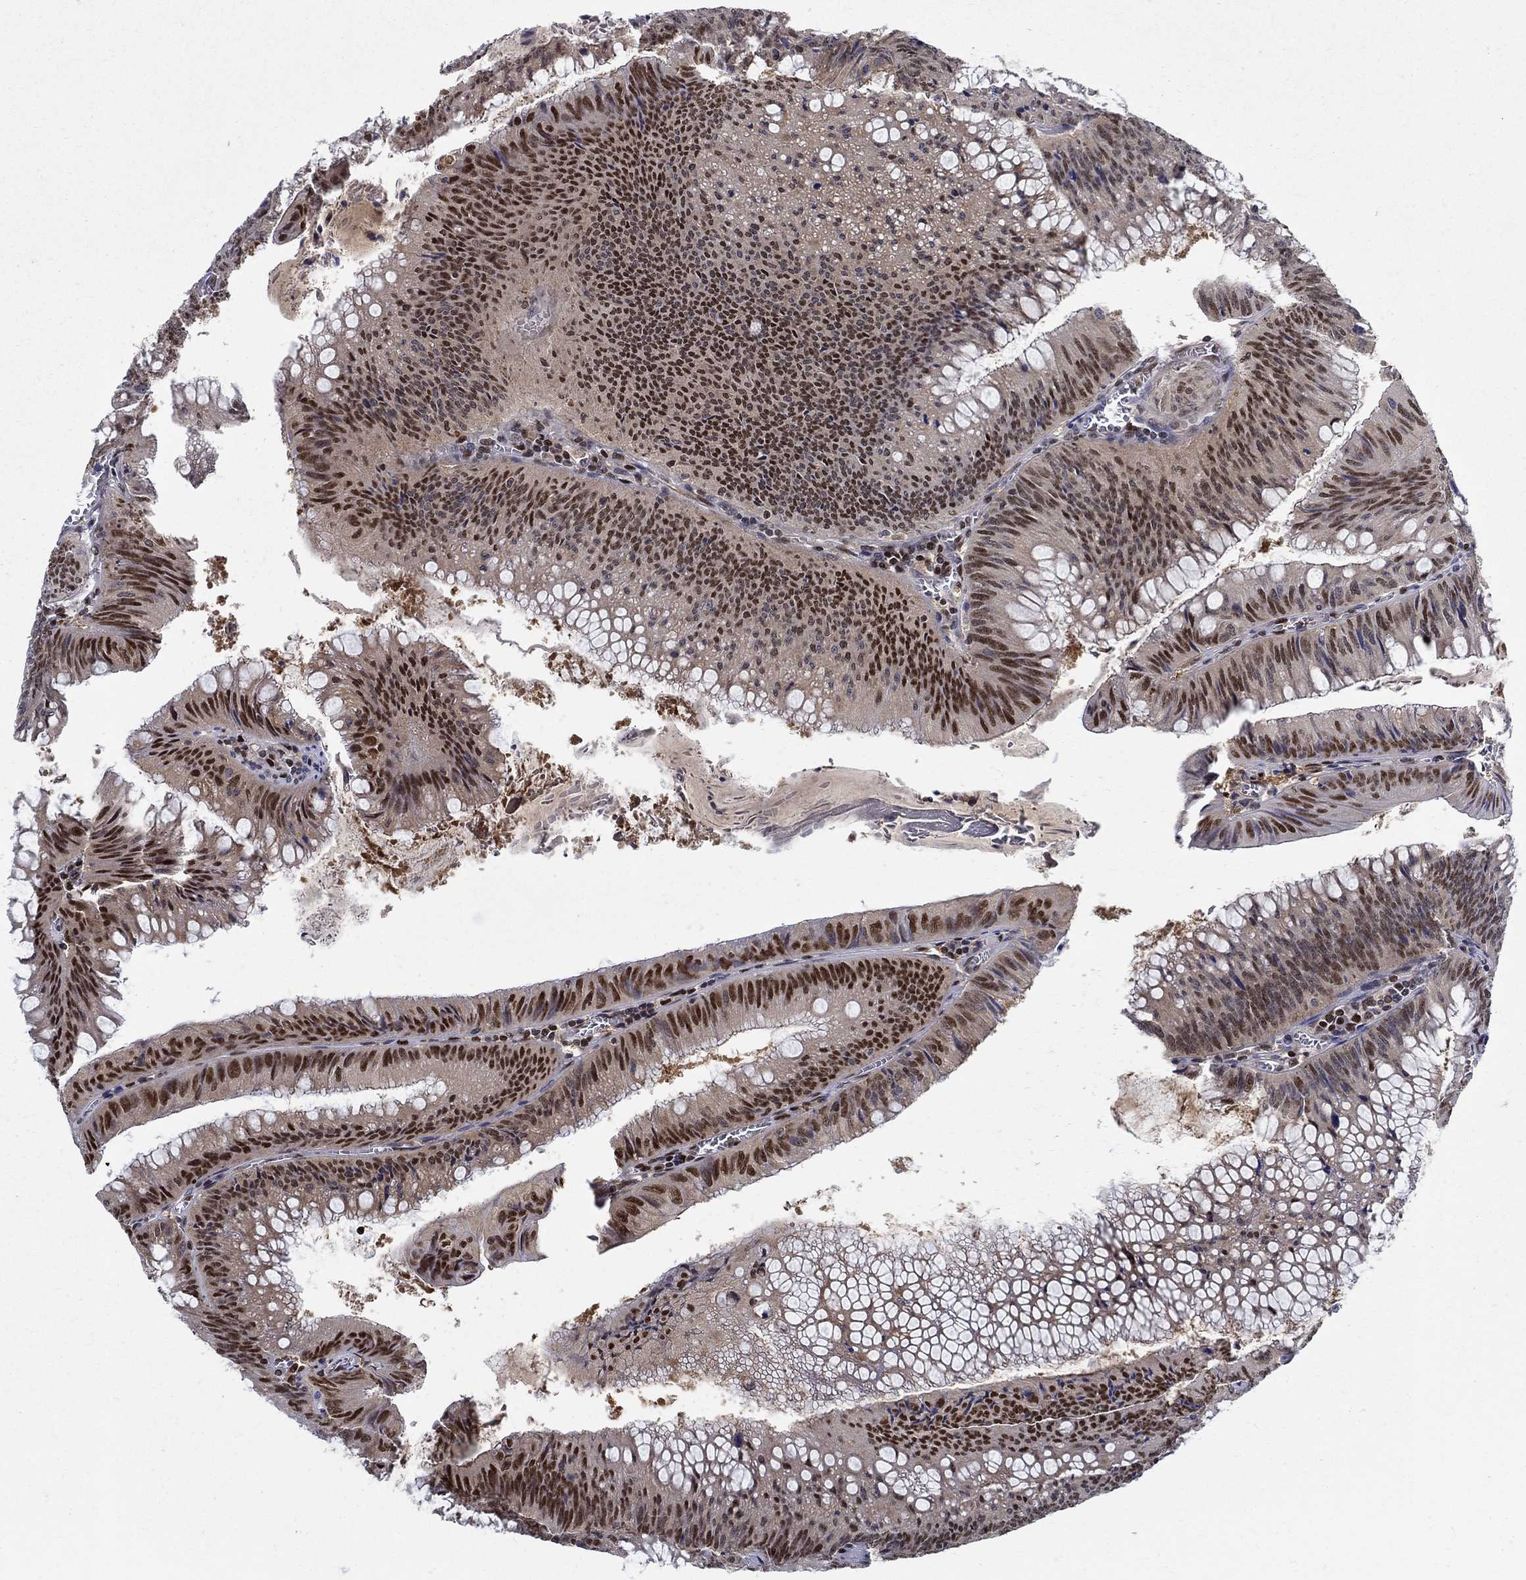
{"staining": {"intensity": "strong", "quantity": ">75%", "location": "nuclear"}, "tissue": "colorectal cancer", "cell_type": "Tumor cells", "image_type": "cancer", "snomed": [{"axis": "morphology", "description": "Adenocarcinoma, NOS"}, {"axis": "topography", "description": "Rectum"}], "caption": "Immunohistochemistry of colorectal cancer (adenocarcinoma) displays high levels of strong nuclear positivity in about >75% of tumor cells.", "gene": "ZNF594", "patient": {"sex": "female", "age": 72}}